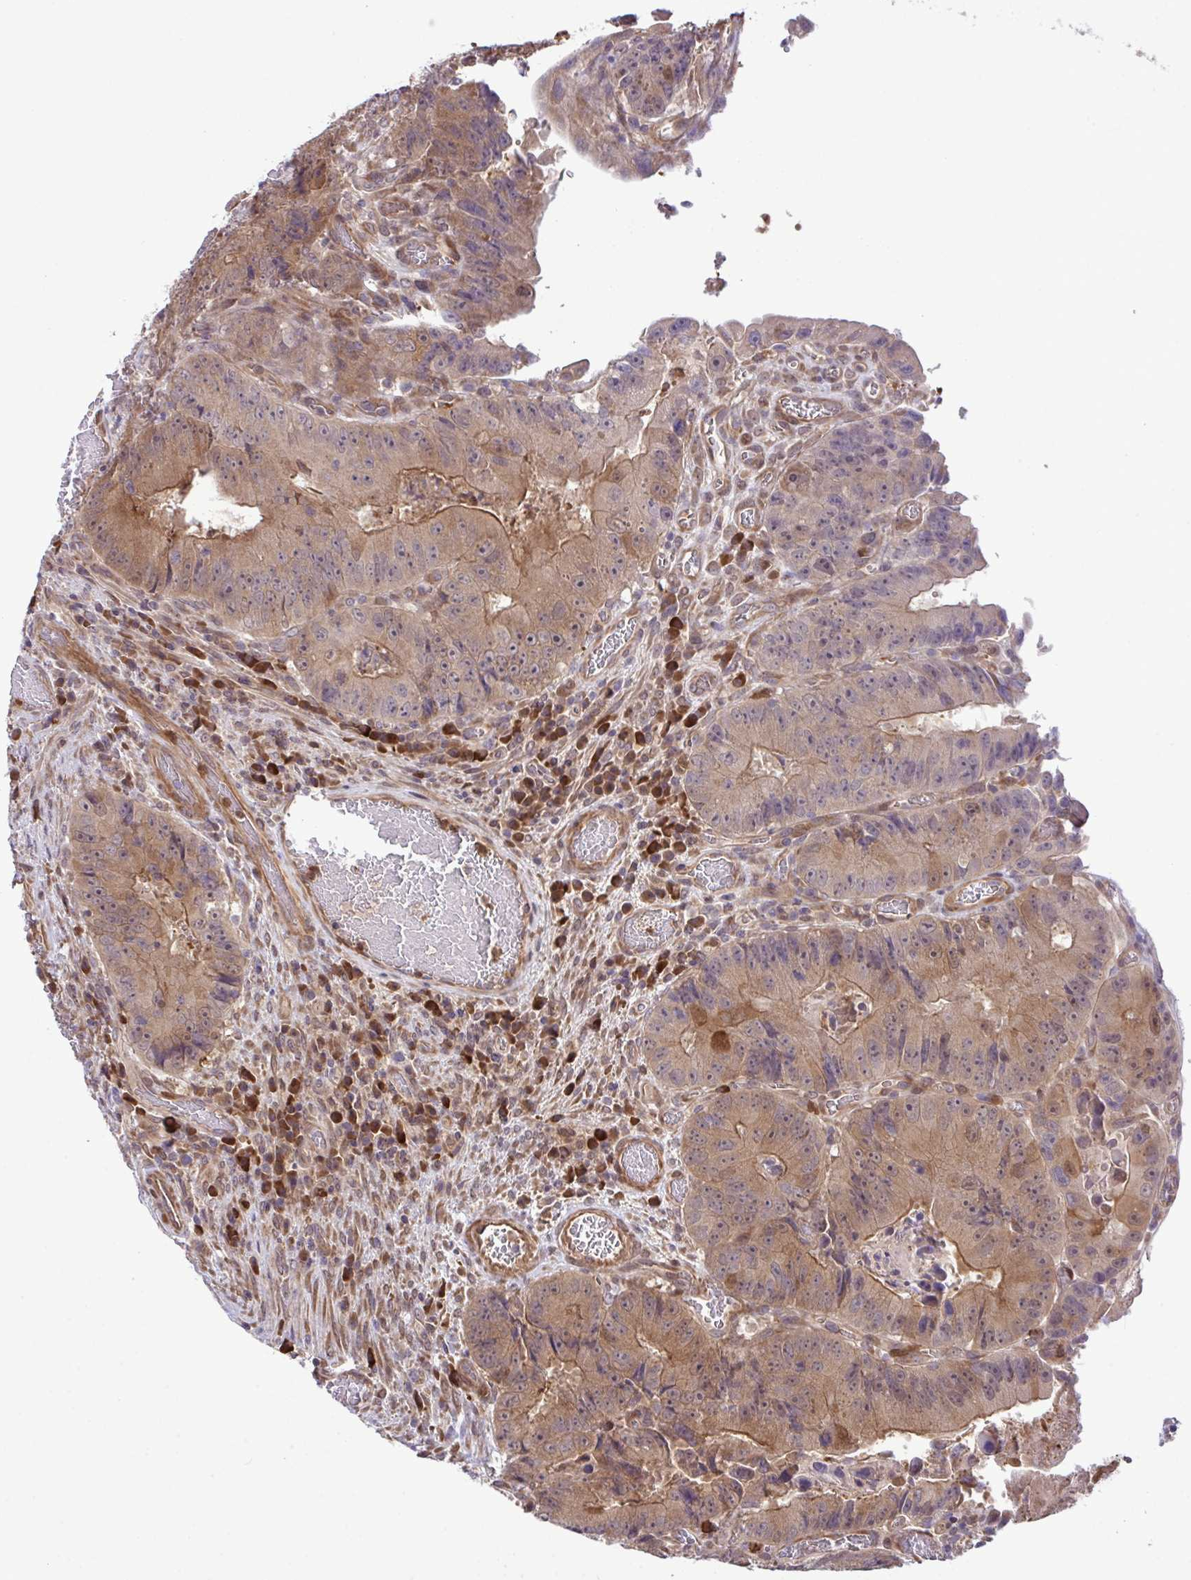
{"staining": {"intensity": "moderate", "quantity": ">75%", "location": "cytoplasmic/membranous,nuclear"}, "tissue": "colorectal cancer", "cell_type": "Tumor cells", "image_type": "cancer", "snomed": [{"axis": "morphology", "description": "Adenocarcinoma, NOS"}, {"axis": "topography", "description": "Colon"}], "caption": "High-magnification brightfield microscopy of colorectal adenocarcinoma stained with DAB (3,3'-diaminobenzidine) (brown) and counterstained with hematoxylin (blue). tumor cells exhibit moderate cytoplasmic/membranous and nuclear positivity is present in about>75% of cells. (Brightfield microscopy of DAB IHC at high magnification).", "gene": "CMPK1", "patient": {"sex": "female", "age": 86}}